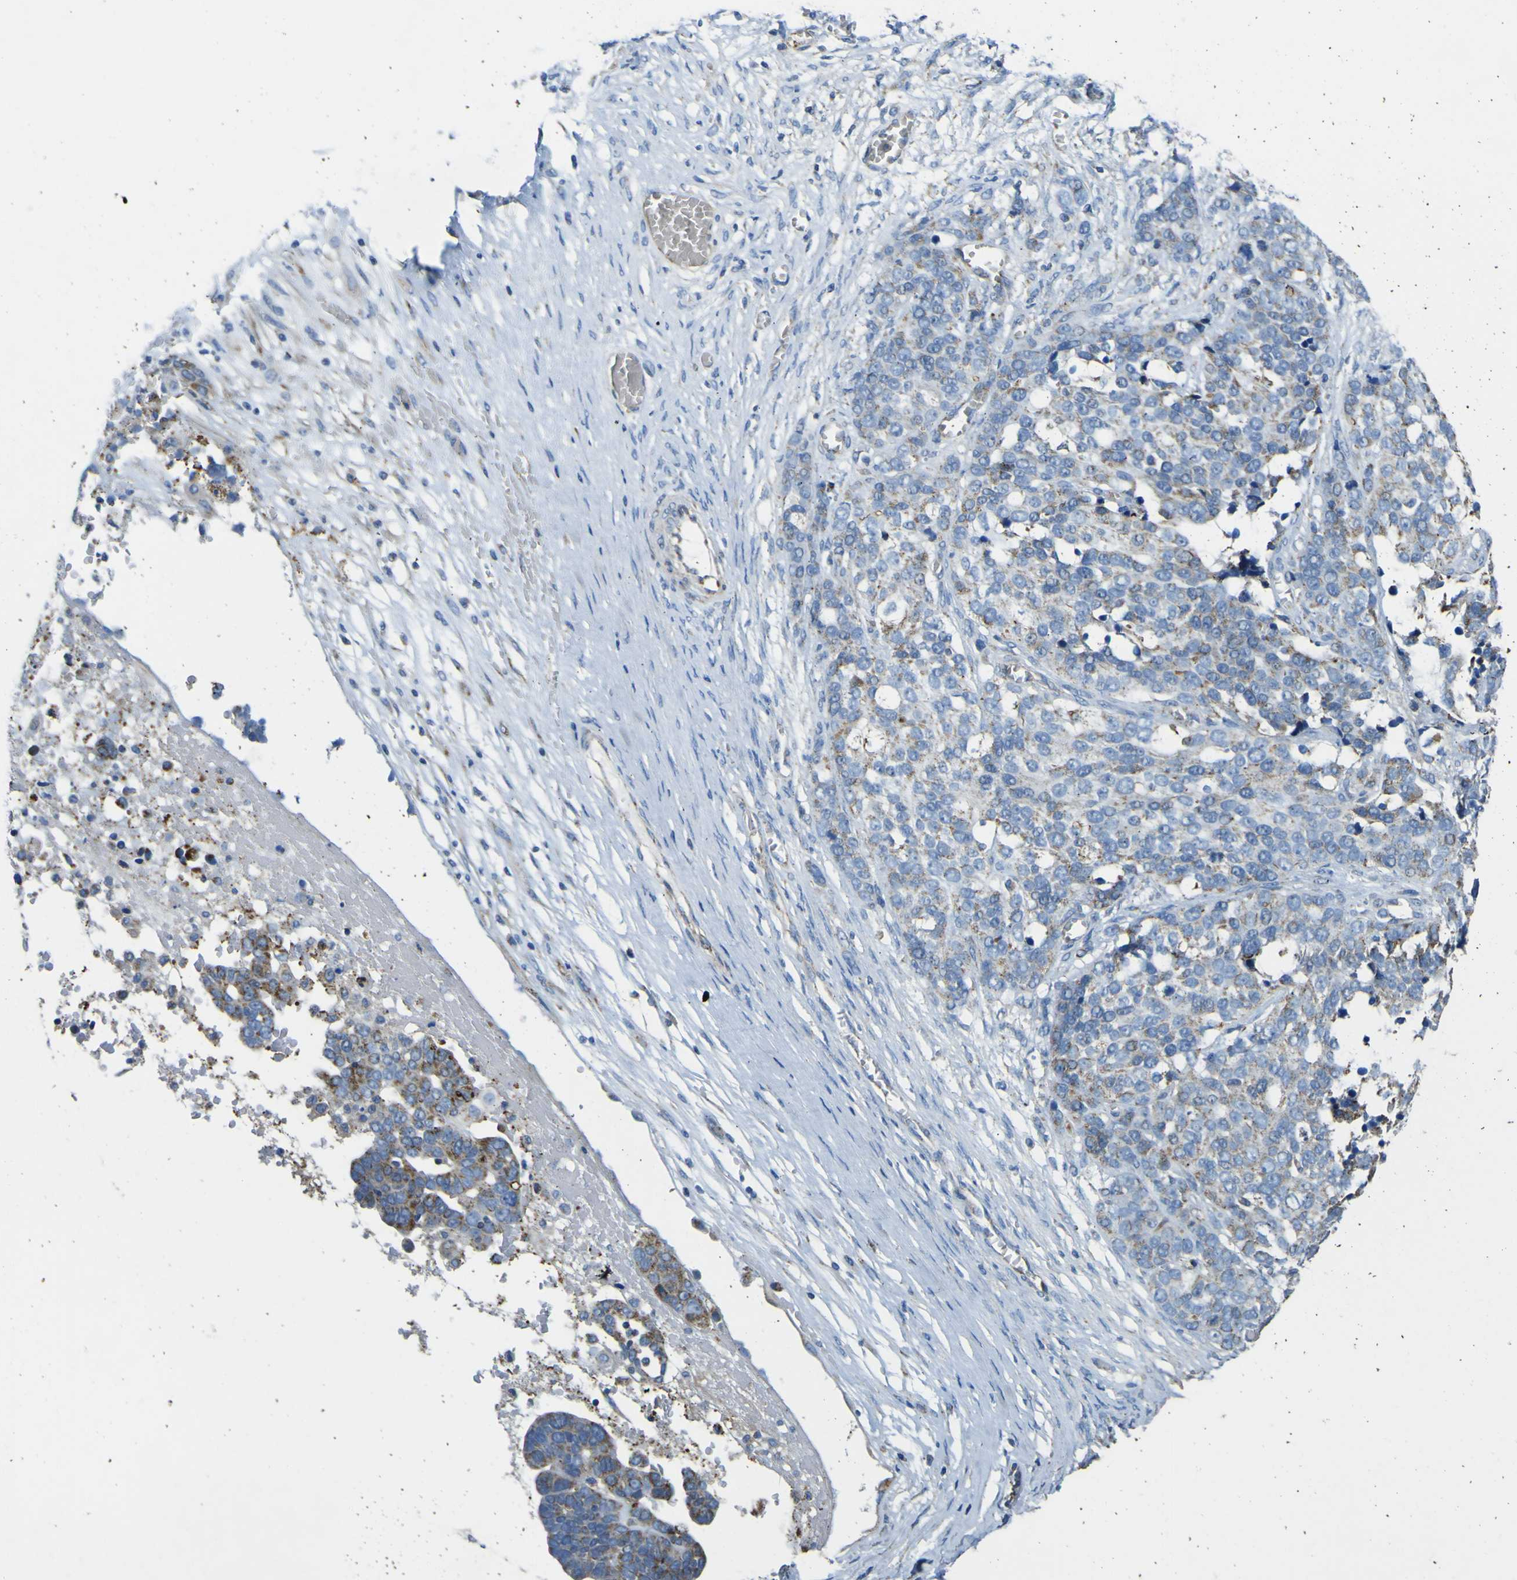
{"staining": {"intensity": "weak", "quantity": "25%-75%", "location": "cytoplasmic/membranous"}, "tissue": "ovarian cancer", "cell_type": "Tumor cells", "image_type": "cancer", "snomed": [{"axis": "morphology", "description": "Cystadenocarcinoma, serous, NOS"}, {"axis": "topography", "description": "Ovary"}], "caption": "This is a histology image of immunohistochemistry (IHC) staining of ovarian cancer (serous cystadenocarcinoma), which shows weak expression in the cytoplasmic/membranous of tumor cells.", "gene": "ALDH18A1", "patient": {"sex": "female", "age": 44}}